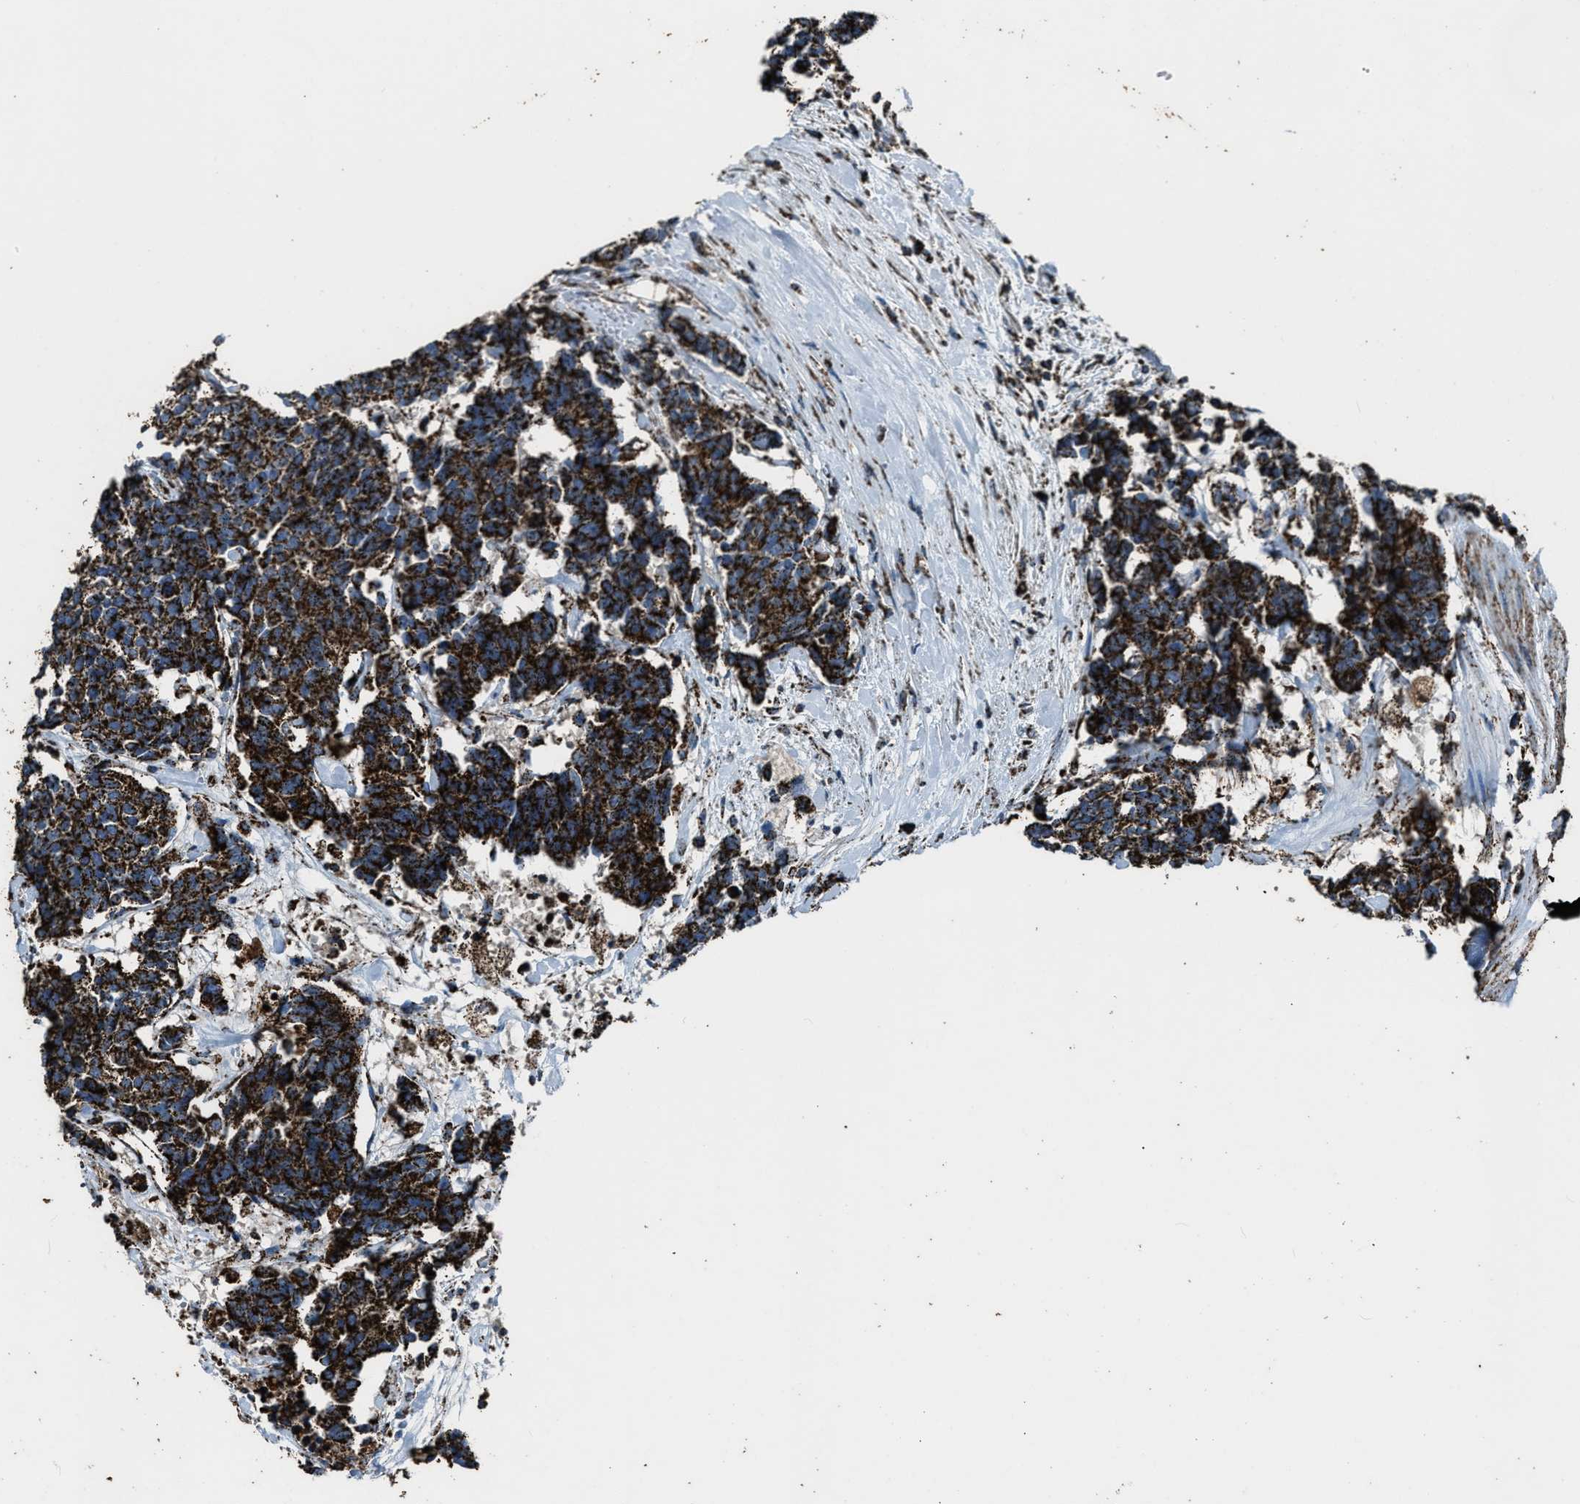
{"staining": {"intensity": "strong", "quantity": ">75%", "location": "cytoplasmic/membranous"}, "tissue": "carcinoid", "cell_type": "Tumor cells", "image_type": "cancer", "snomed": [{"axis": "morphology", "description": "Carcinoma, NOS"}, {"axis": "morphology", "description": "Carcinoid, malignant, NOS"}, {"axis": "topography", "description": "Urinary bladder"}], "caption": "This image displays carcinoid stained with IHC to label a protein in brown. The cytoplasmic/membranous of tumor cells show strong positivity for the protein. Nuclei are counter-stained blue.", "gene": "MDH2", "patient": {"sex": "male", "age": 57}}